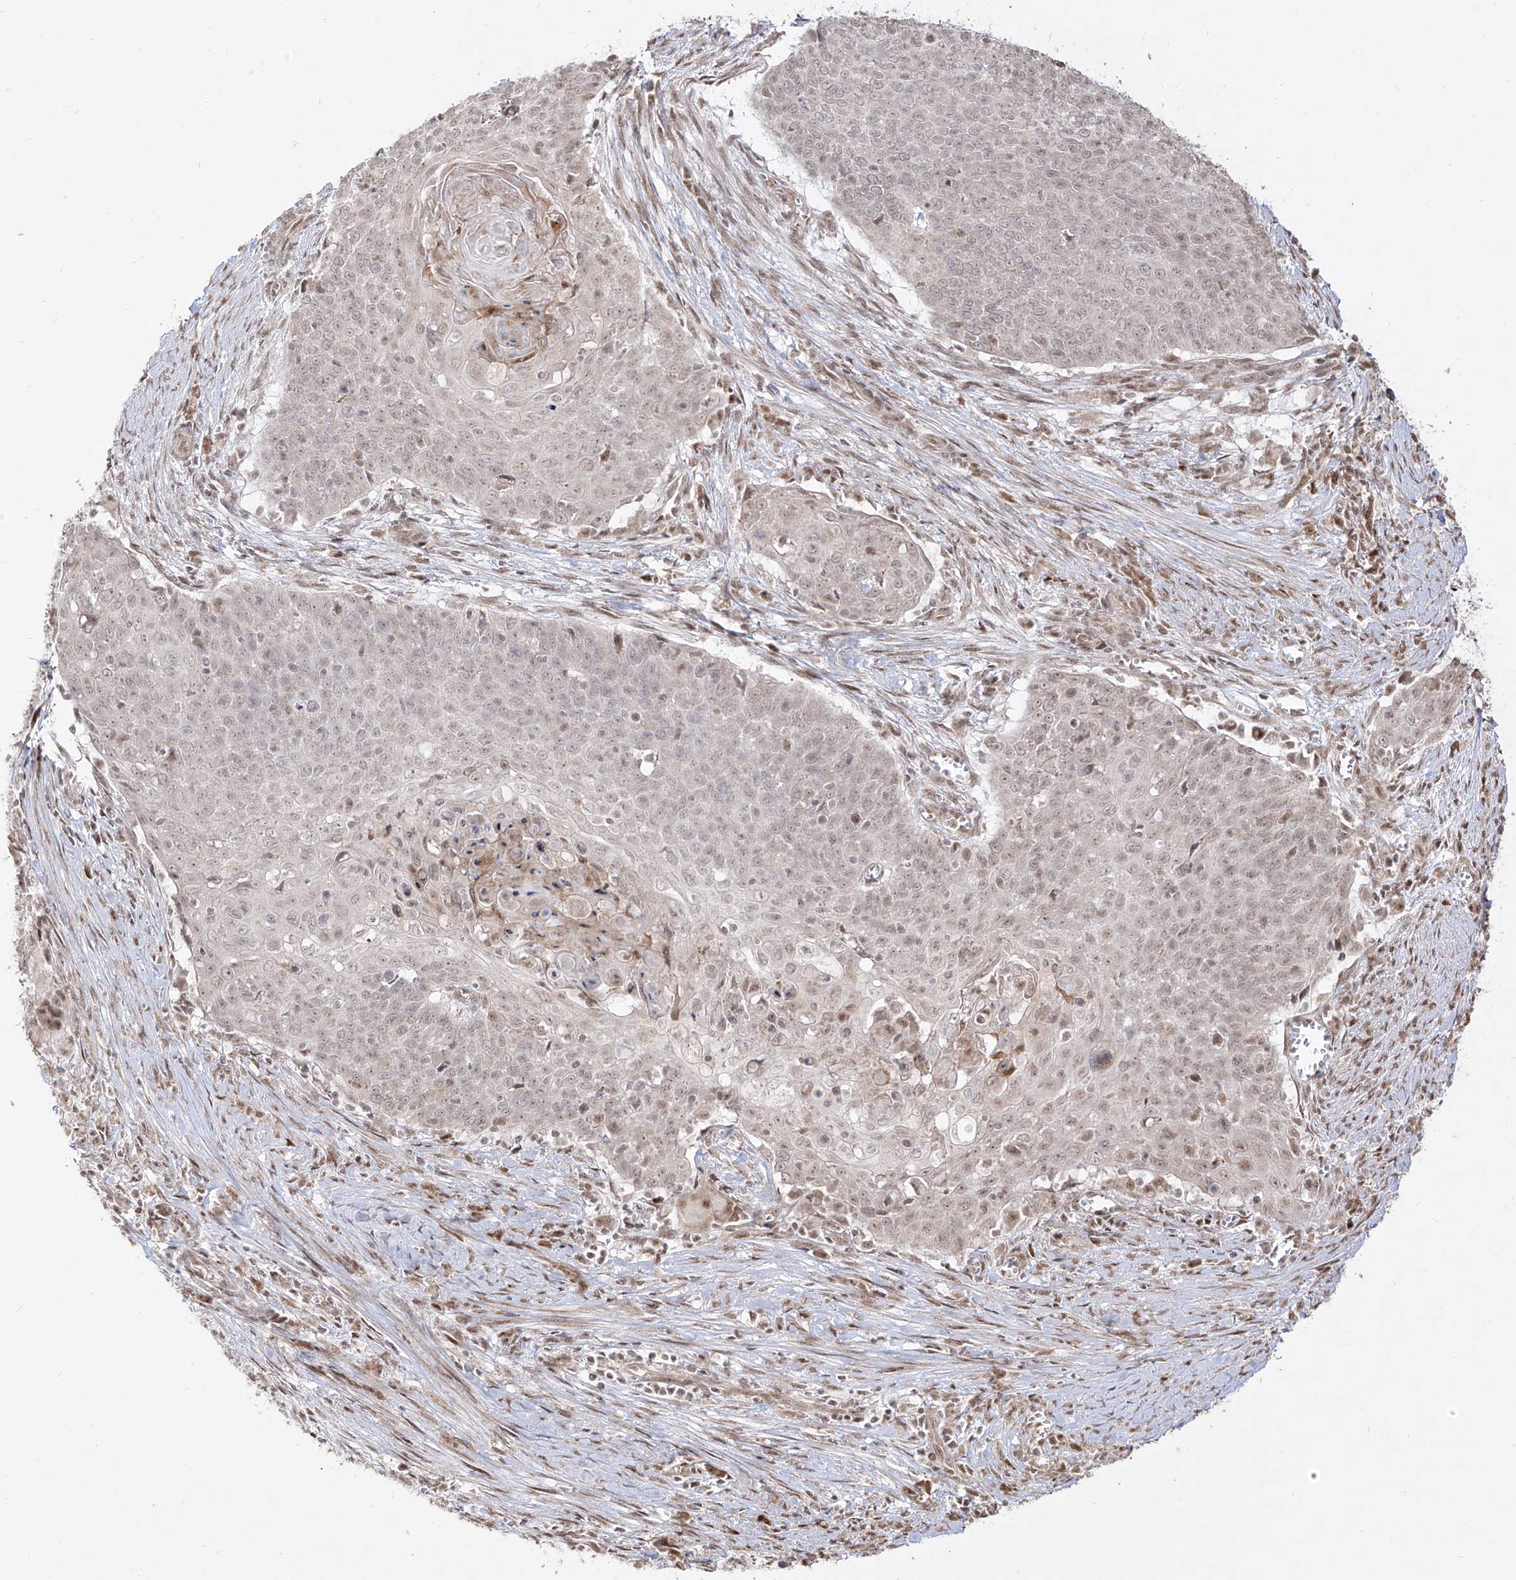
{"staining": {"intensity": "weak", "quantity": "<25%", "location": "nuclear"}, "tissue": "cervical cancer", "cell_type": "Tumor cells", "image_type": "cancer", "snomed": [{"axis": "morphology", "description": "Squamous cell carcinoma, NOS"}, {"axis": "topography", "description": "Cervix"}], "caption": "This is an immunohistochemistry image of cervical cancer (squamous cell carcinoma). There is no staining in tumor cells.", "gene": "SNRNP27", "patient": {"sex": "female", "age": 39}}